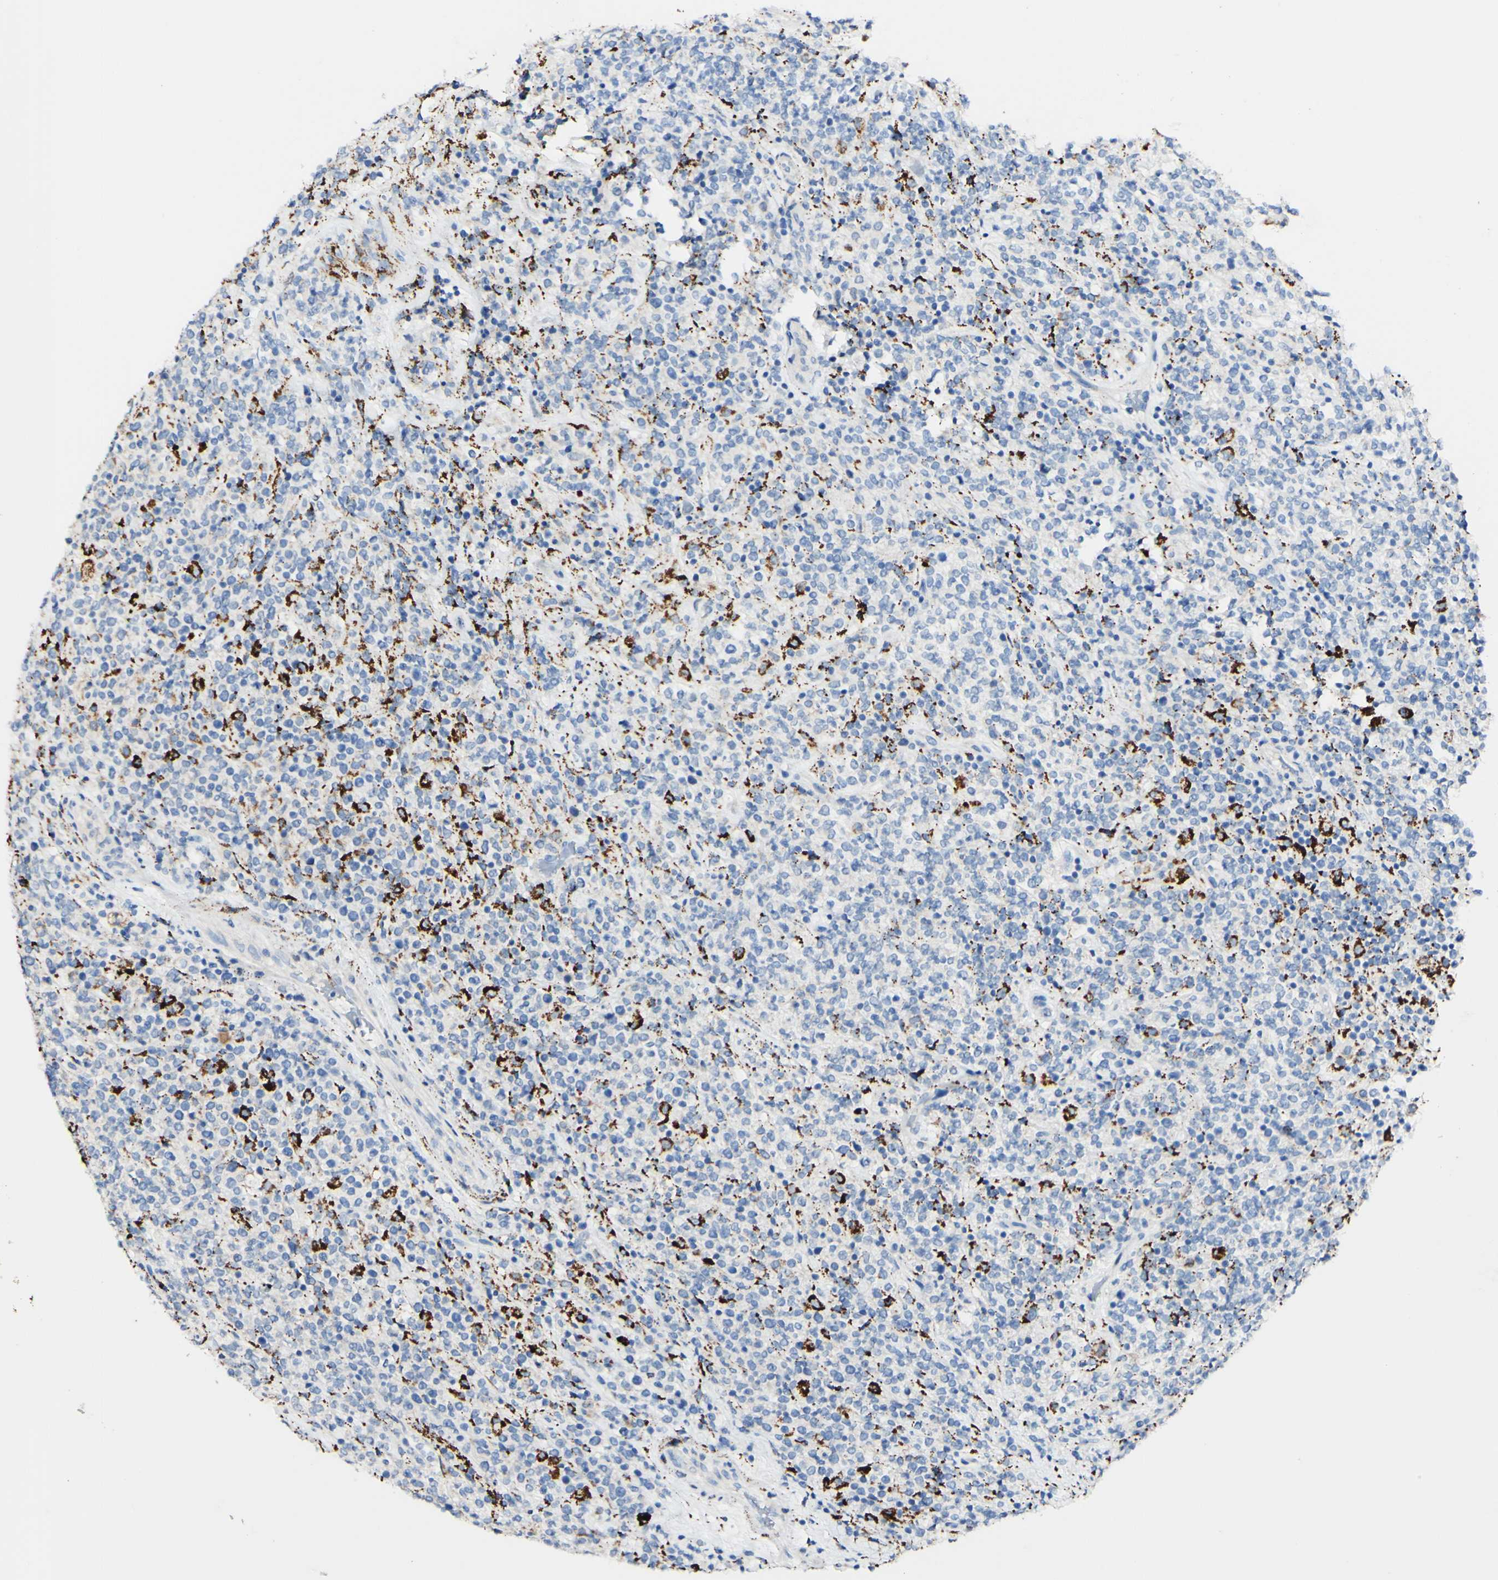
{"staining": {"intensity": "negative", "quantity": "none", "location": "none"}, "tissue": "lymphoma", "cell_type": "Tumor cells", "image_type": "cancer", "snomed": [{"axis": "morphology", "description": "Malignant lymphoma, non-Hodgkin's type, High grade"}, {"axis": "topography", "description": "Soft tissue"}], "caption": "The micrograph shows no significant expression in tumor cells of lymphoma. (DAB (3,3'-diaminobenzidine) immunohistochemistry, high magnification).", "gene": "FGF4", "patient": {"sex": "male", "age": 18}}